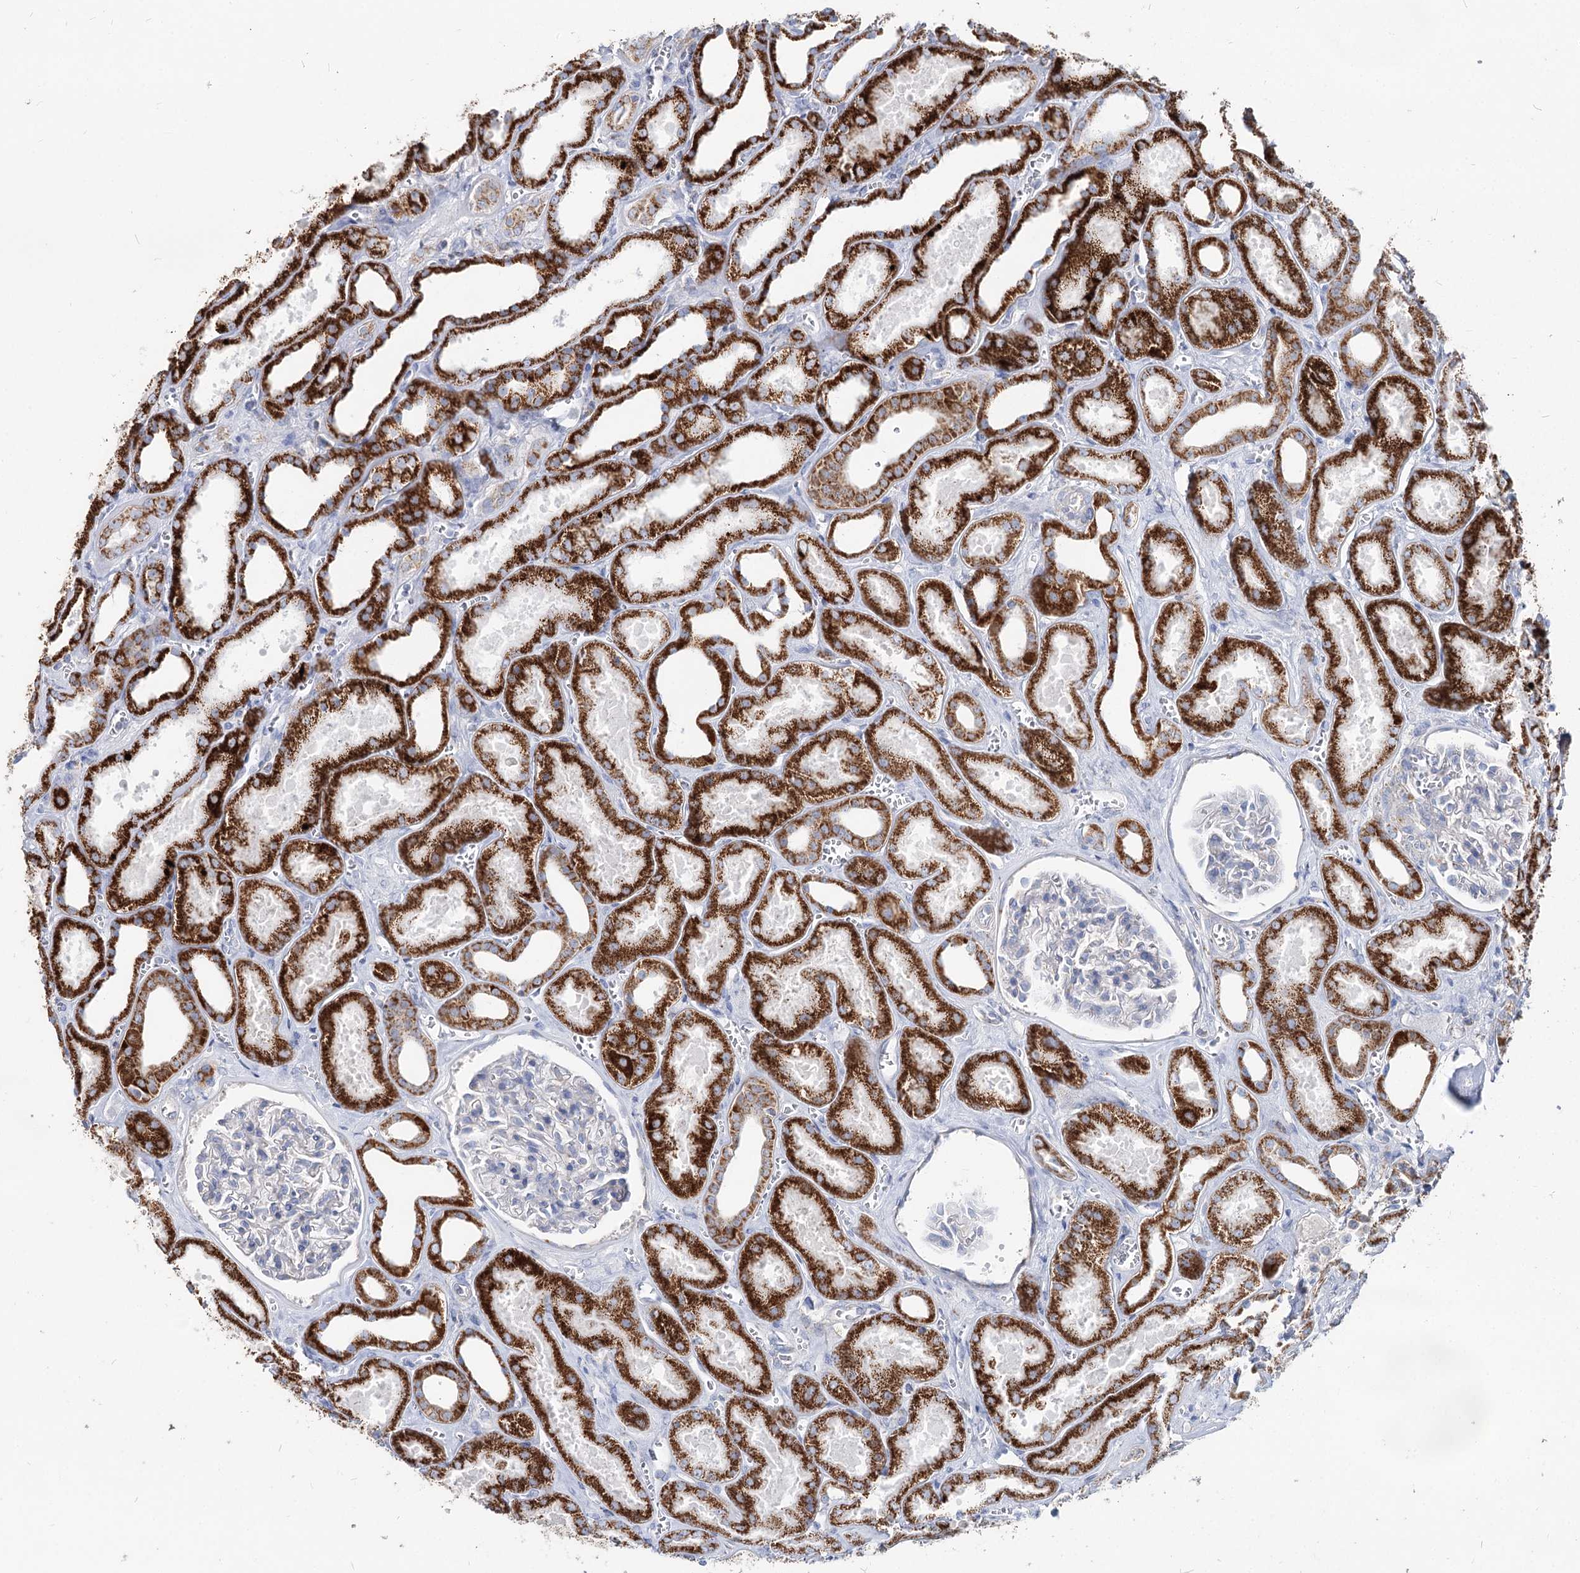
{"staining": {"intensity": "negative", "quantity": "none", "location": "none"}, "tissue": "kidney", "cell_type": "Cells in glomeruli", "image_type": "normal", "snomed": [{"axis": "morphology", "description": "Normal tissue, NOS"}, {"axis": "morphology", "description": "Adenocarcinoma, NOS"}, {"axis": "topography", "description": "Kidney"}], "caption": "Immunohistochemistry (IHC) of benign kidney shows no positivity in cells in glomeruli.", "gene": "MCCC2", "patient": {"sex": "female", "age": 68}}